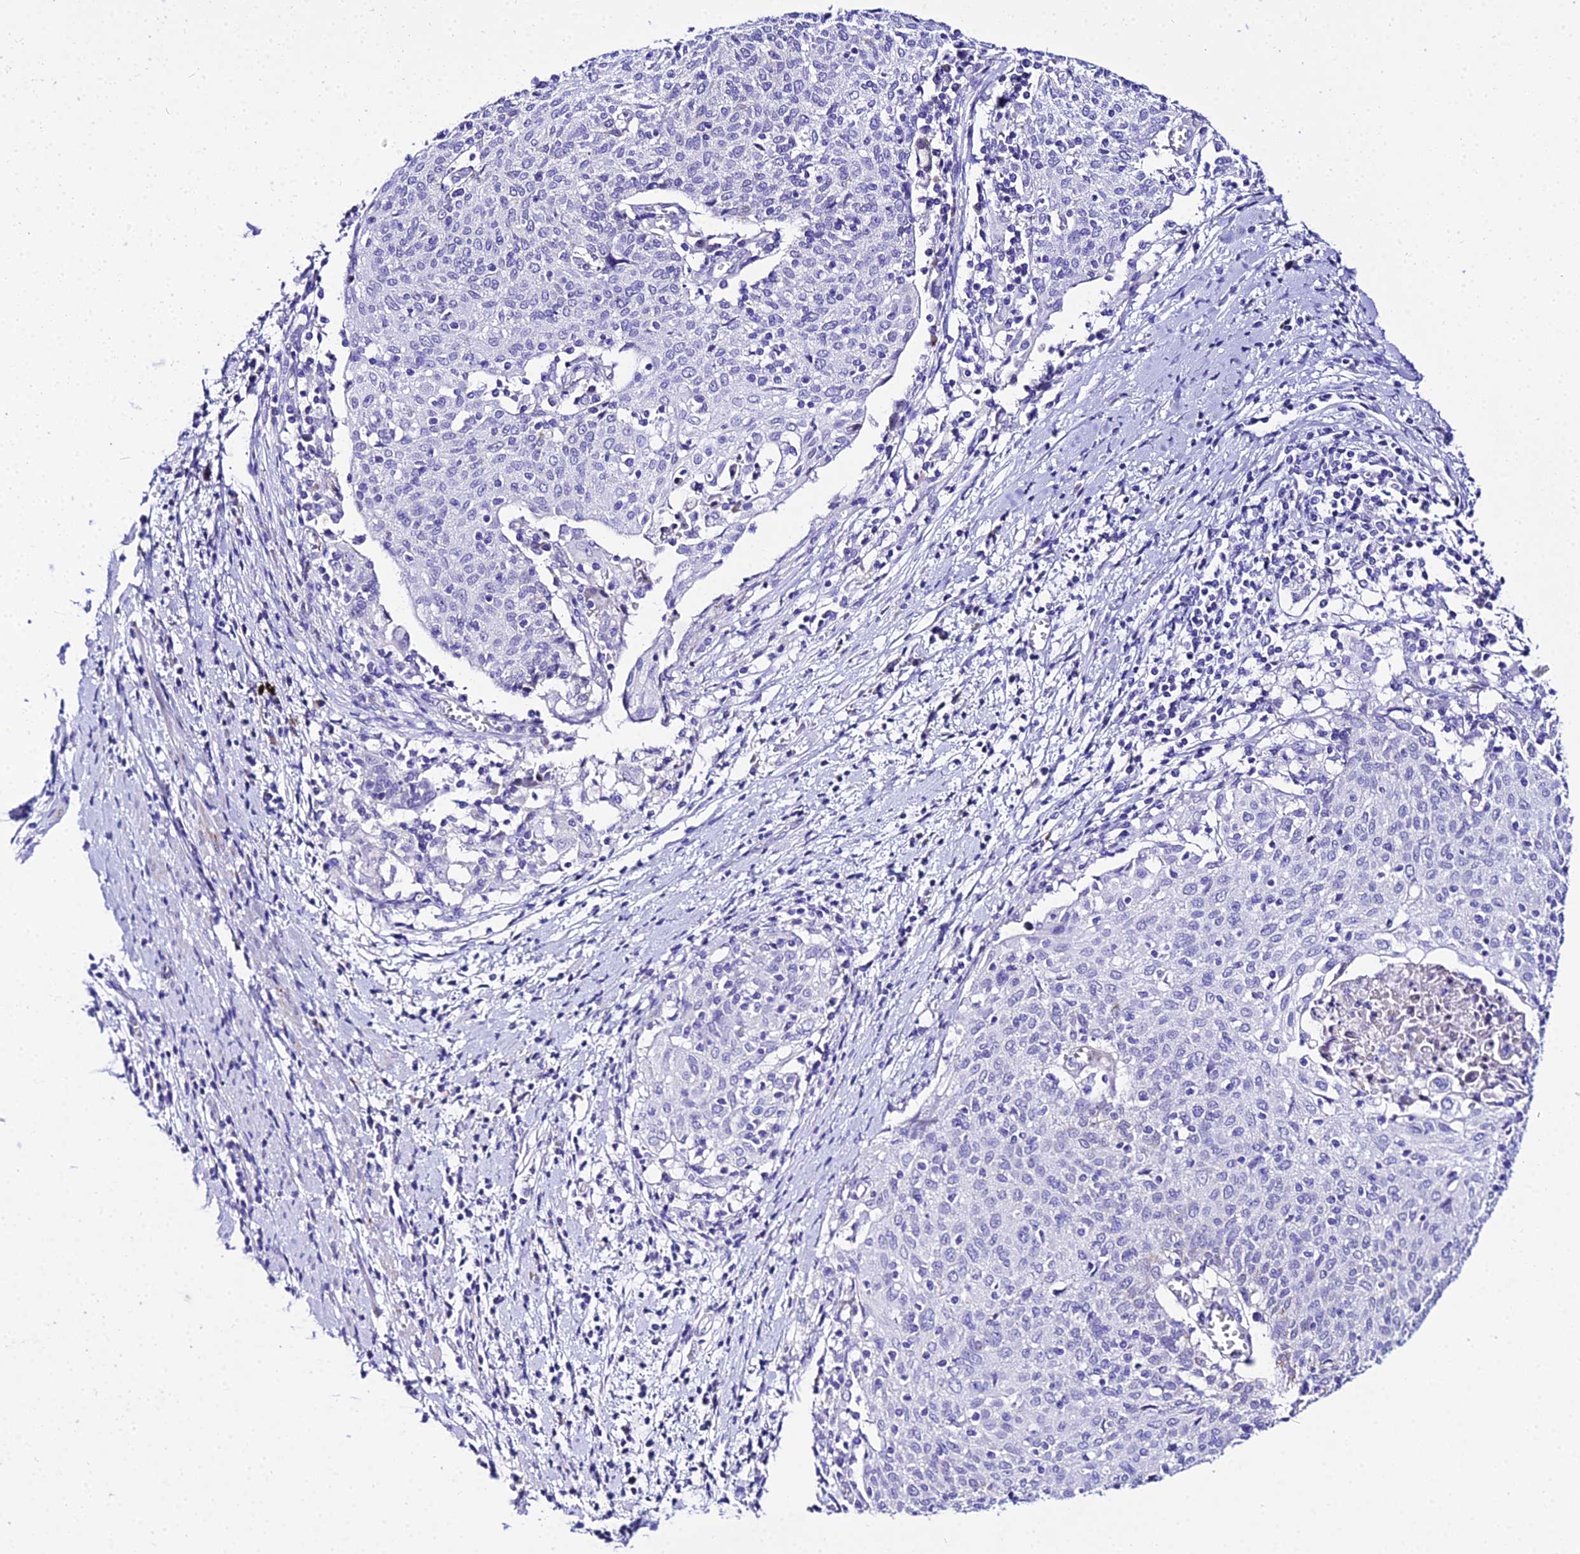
{"staining": {"intensity": "negative", "quantity": "none", "location": "none"}, "tissue": "cervical cancer", "cell_type": "Tumor cells", "image_type": "cancer", "snomed": [{"axis": "morphology", "description": "Squamous cell carcinoma, NOS"}, {"axis": "topography", "description": "Cervix"}], "caption": "Micrograph shows no significant protein positivity in tumor cells of cervical squamous cell carcinoma.", "gene": "DEFB106A", "patient": {"sex": "female", "age": 52}}